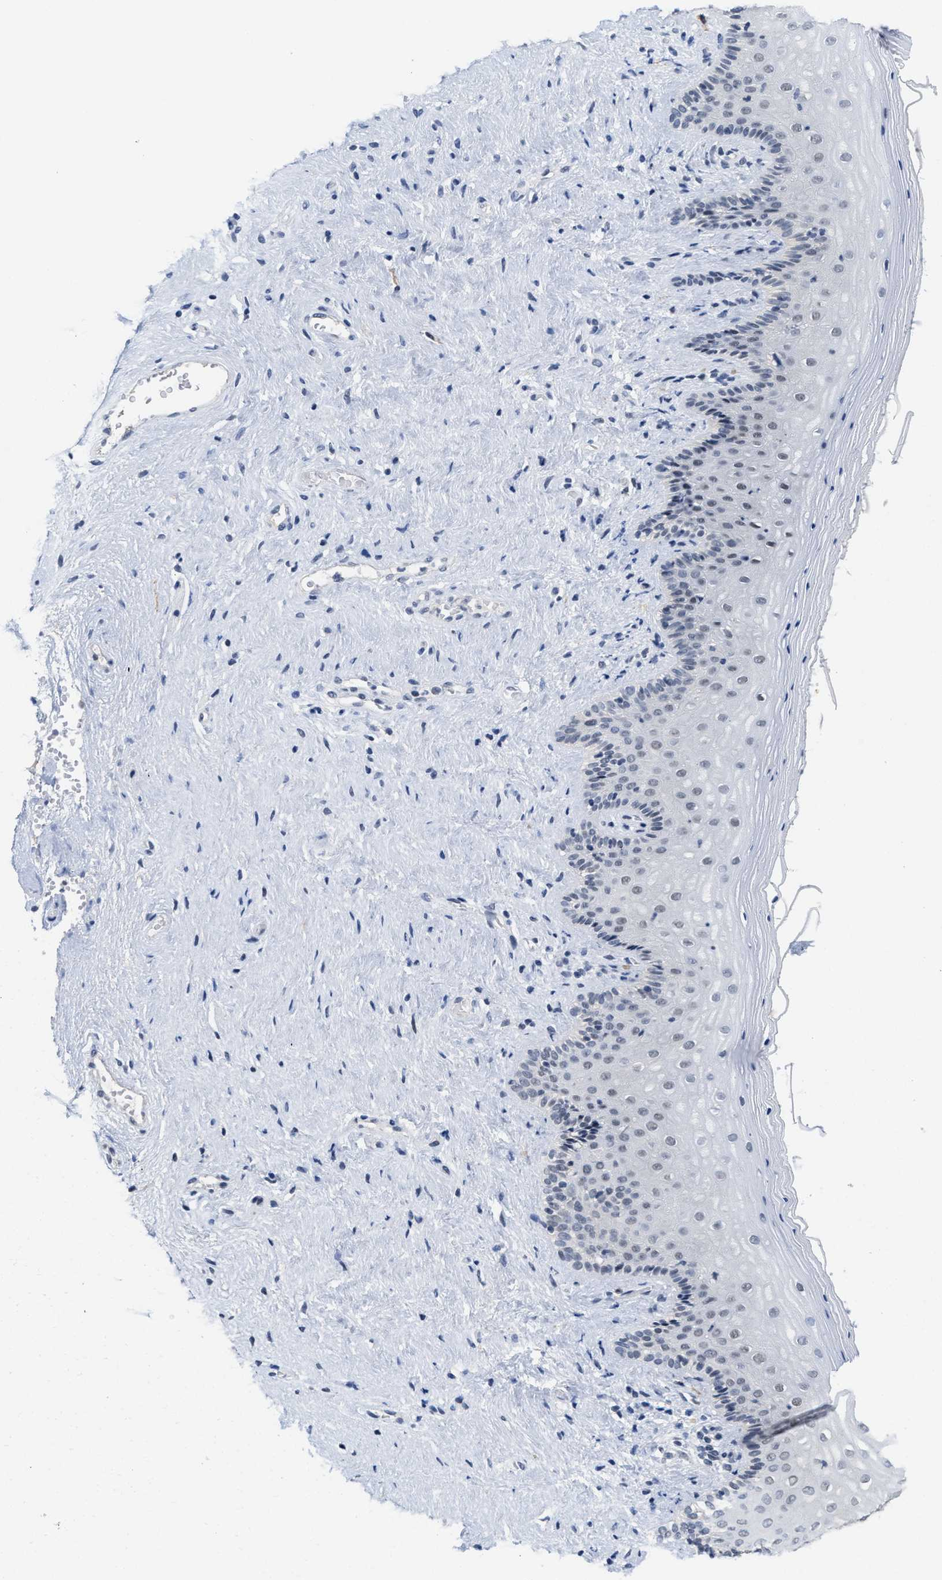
{"staining": {"intensity": "weak", "quantity": "<25%", "location": "nuclear"}, "tissue": "vagina", "cell_type": "Squamous epithelial cells", "image_type": "normal", "snomed": [{"axis": "morphology", "description": "Normal tissue, NOS"}, {"axis": "topography", "description": "Vagina"}], "caption": "A micrograph of vagina stained for a protein exhibits no brown staining in squamous epithelial cells. (Stains: DAB immunohistochemistry with hematoxylin counter stain, Microscopy: brightfield microscopy at high magnification).", "gene": "GGNBP2", "patient": {"sex": "female", "age": 44}}